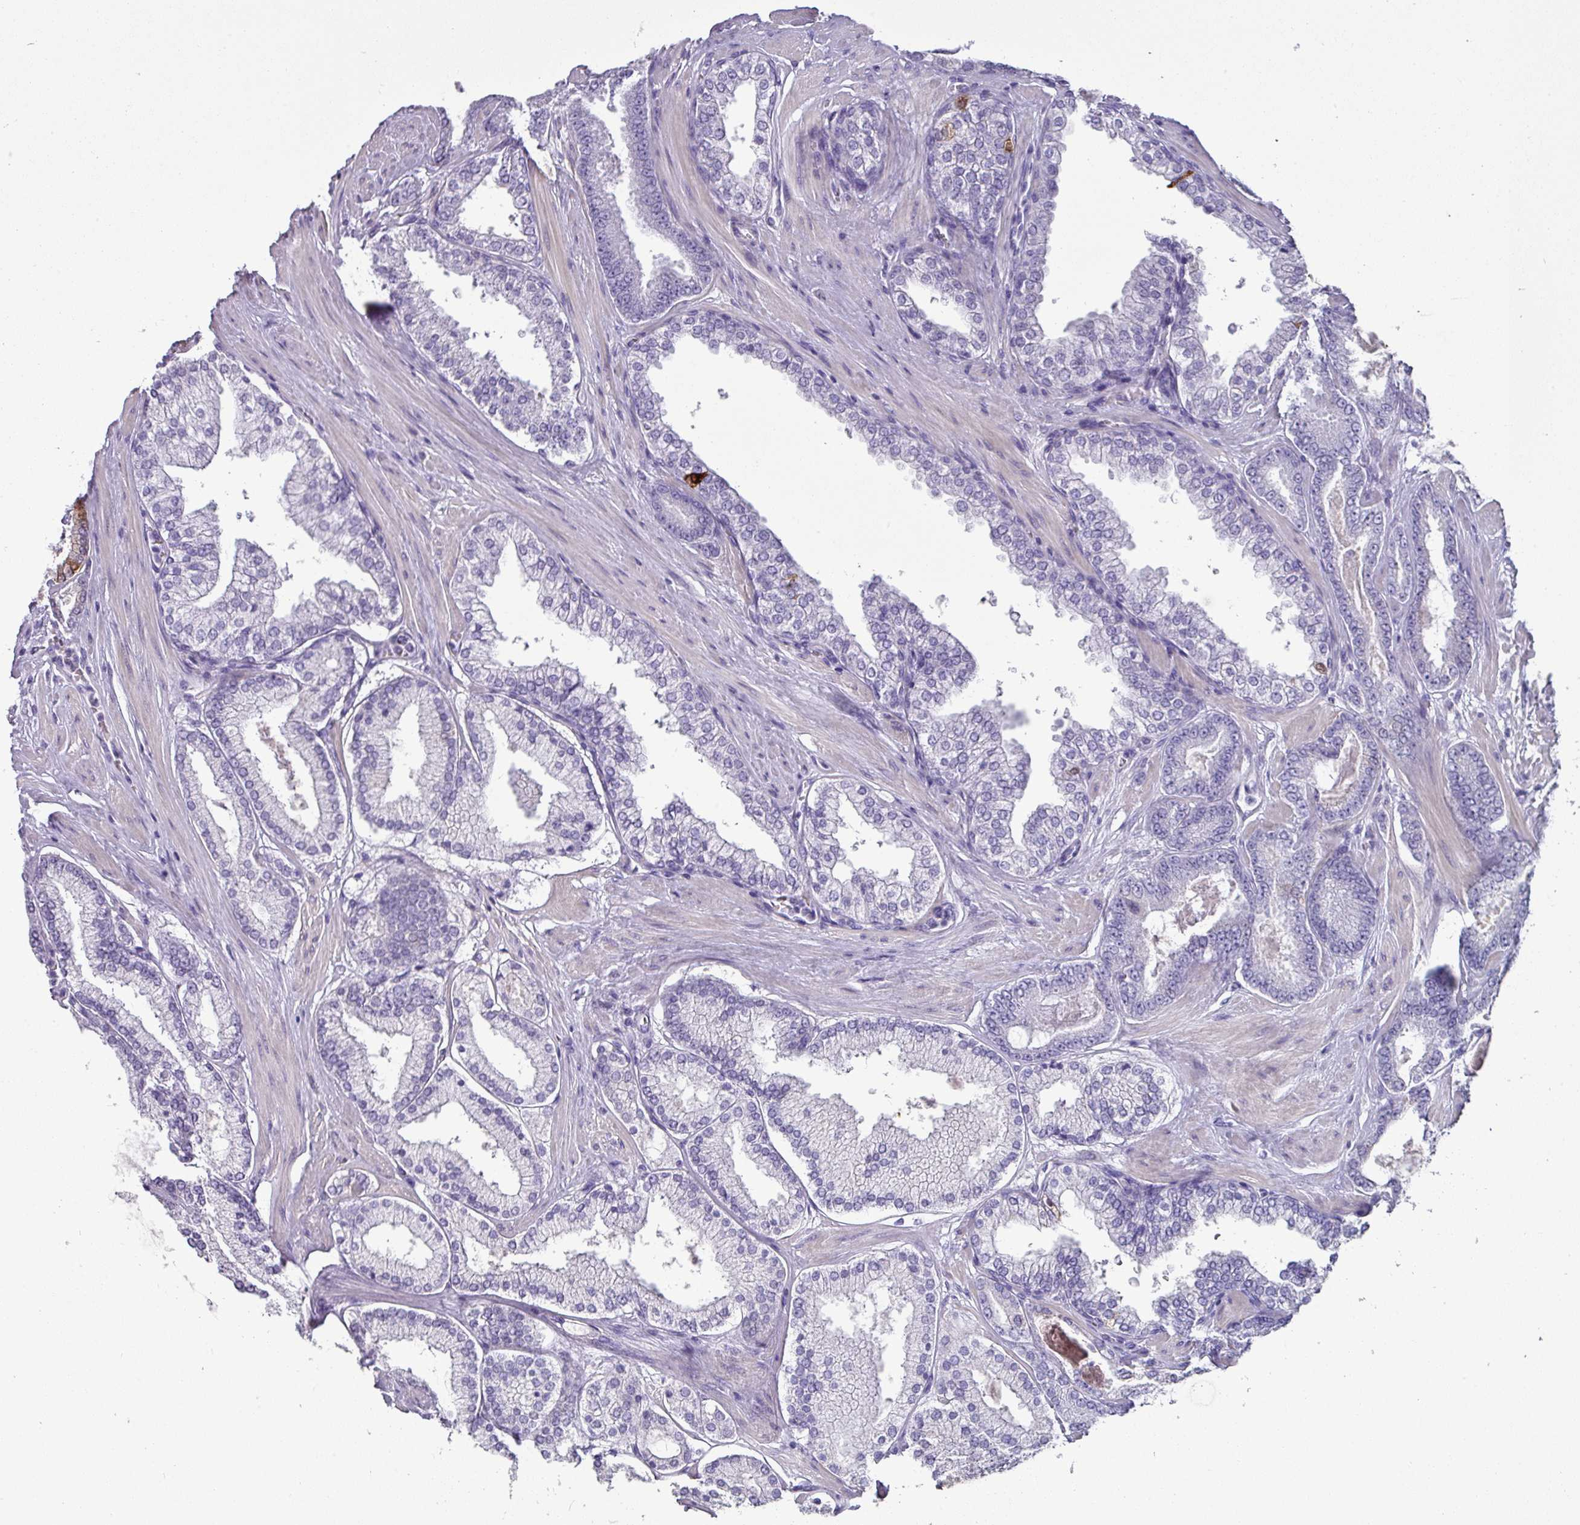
{"staining": {"intensity": "negative", "quantity": "none", "location": "none"}, "tissue": "prostate cancer", "cell_type": "Tumor cells", "image_type": "cancer", "snomed": [{"axis": "morphology", "description": "Adenocarcinoma, Low grade"}, {"axis": "topography", "description": "Prostate"}], "caption": "IHC photomicrograph of adenocarcinoma (low-grade) (prostate) stained for a protein (brown), which exhibits no staining in tumor cells.", "gene": "GSTA3", "patient": {"sex": "male", "age": 42}}